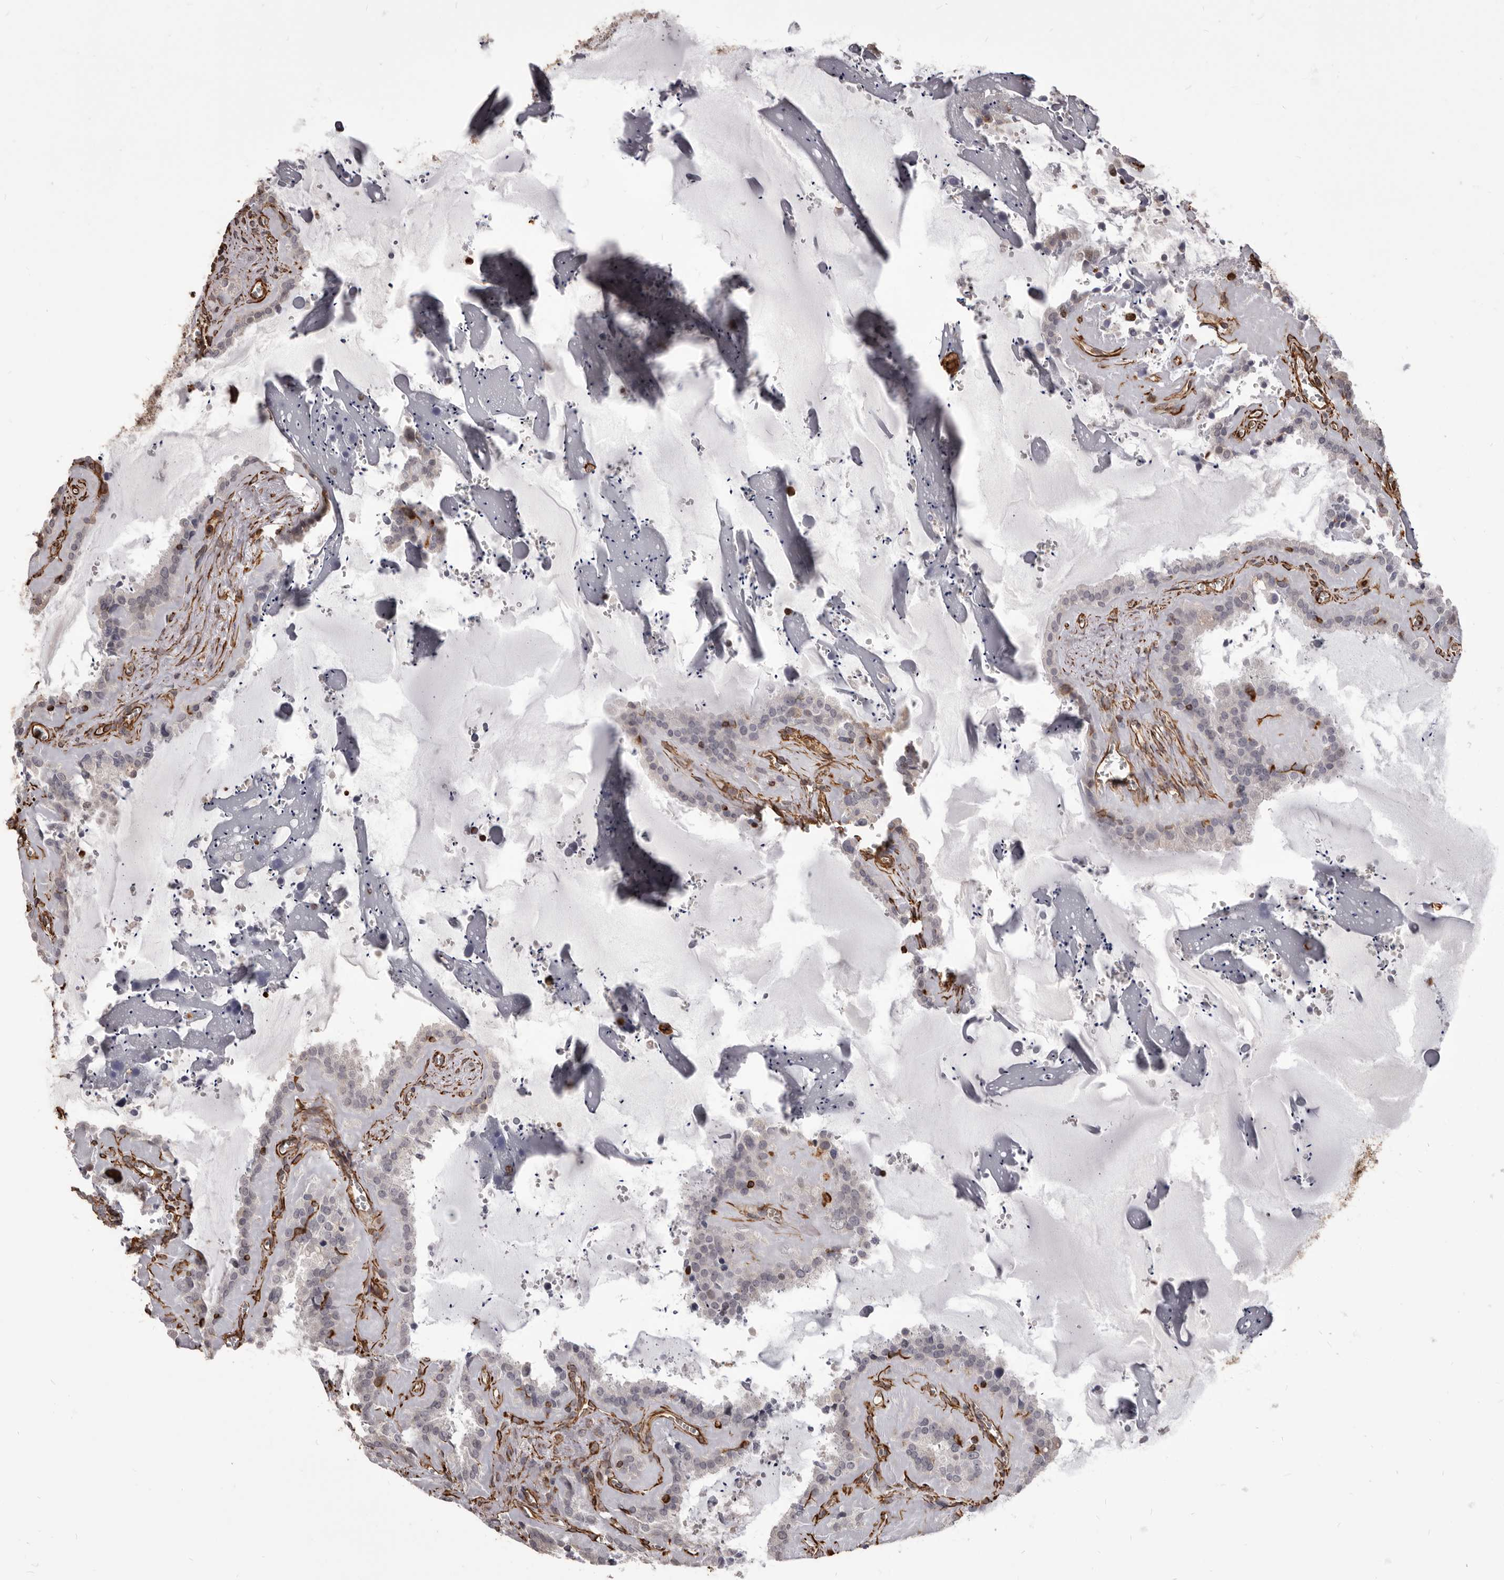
{"staining": {"intensity": "moderate", "quantity": "<25%", "location": "cytoplasmic/membranous"}, "tissue": "seminal vesicle", "cell_type": "Glandular cells", "image_type": "normal", "snomed": [{"axis": "morphology", "description": "Normal tissue, NOS"}, {"axis": "topography", "description": "Prostate"}, {"axis": "topography", "description": "Seminal veicle"}], "caption": "Glandular cells display low levels of moderate cytoplasmic/membranous positivity in approximately <25% of cells in benign human seminal vesicle.", "gene": "MTURN", "patient": {"sex": "male", "age": 59}}